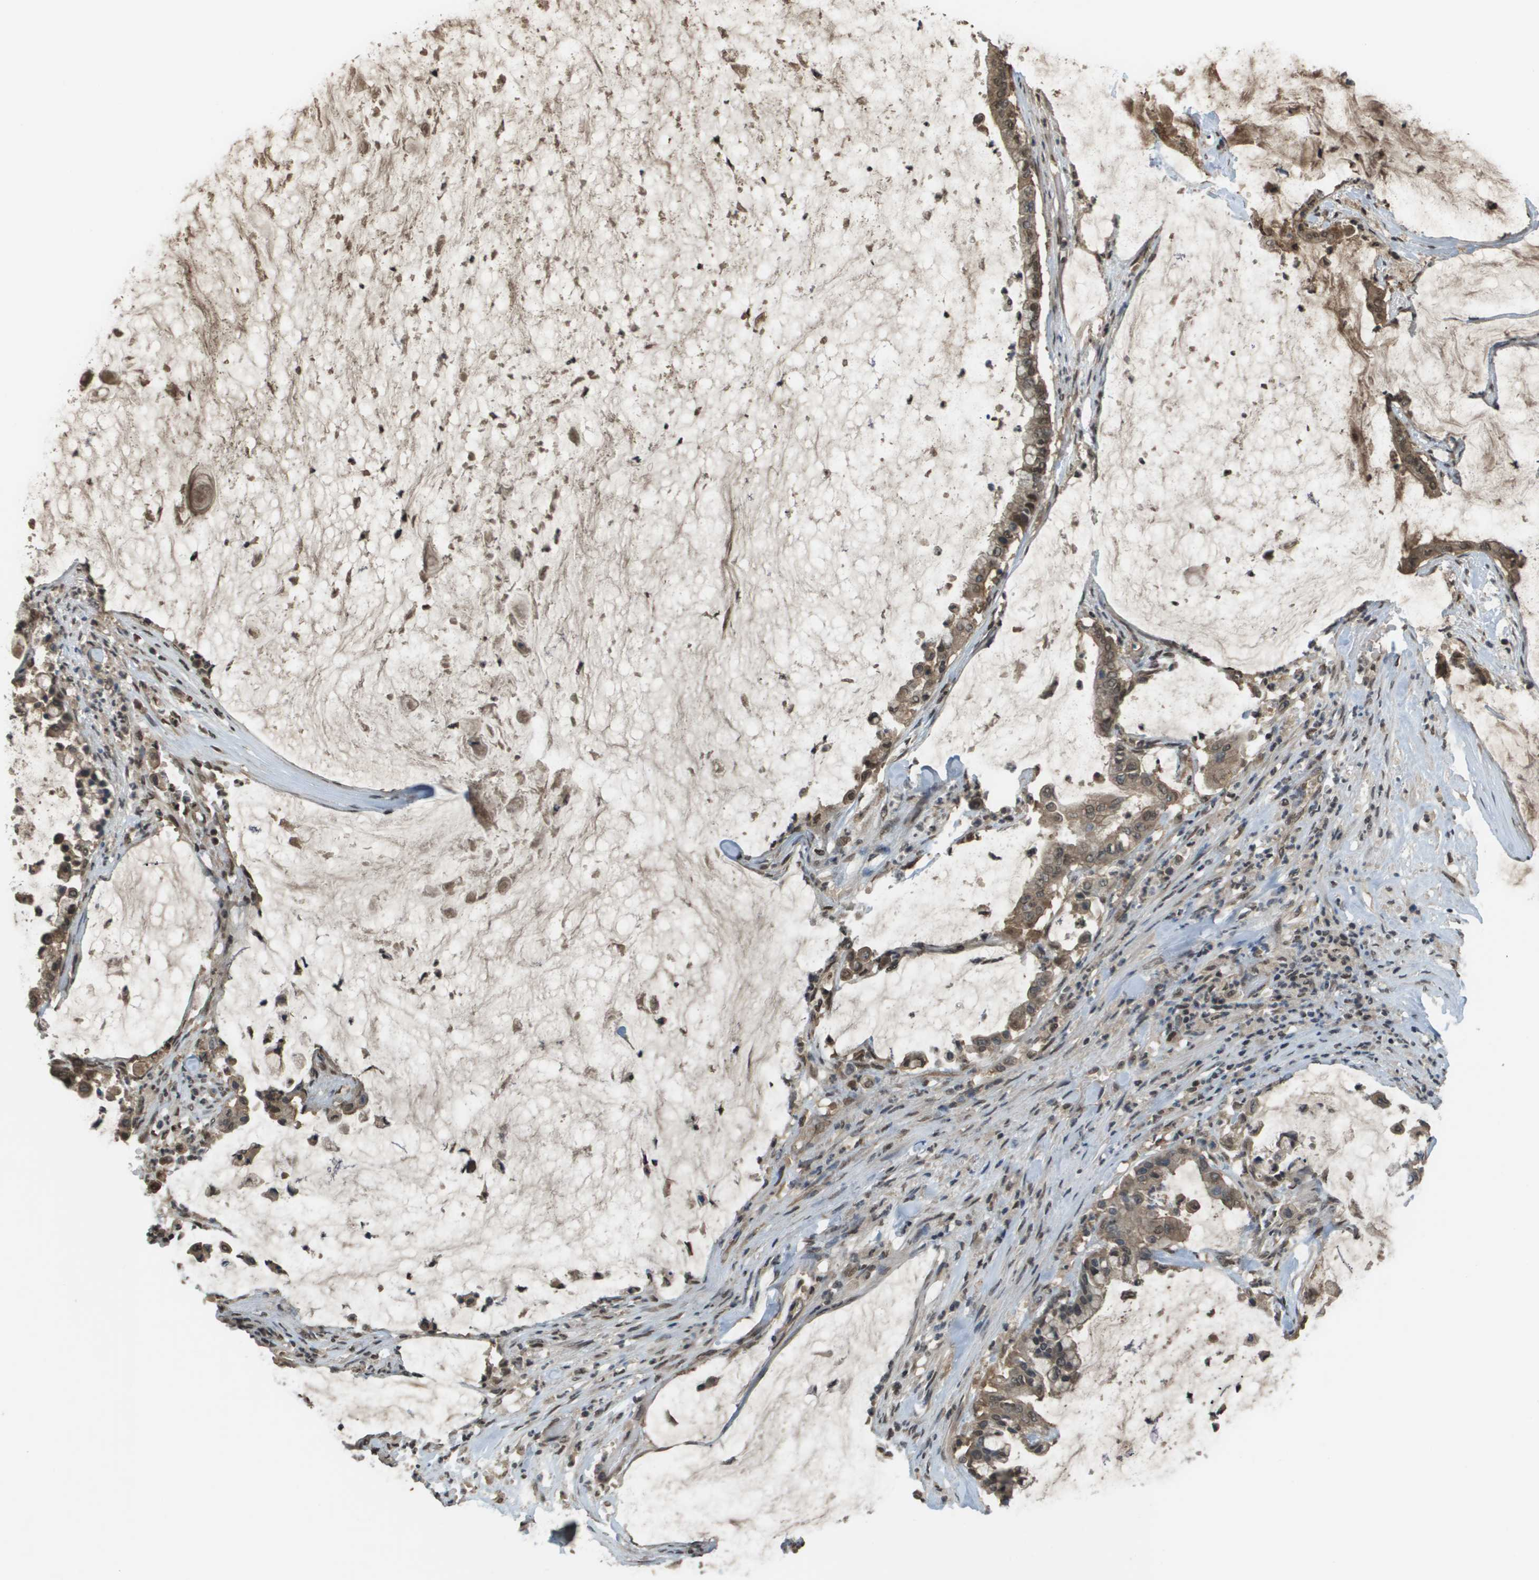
{"staining": {"intensity": "weak", "quantity": ">75%", "location": "cytoplasmic/membranous,nuclear"}, "tissue": "pancreatic cancer", "cell_type": "Tumor cells", "image_type": "cancer", "snomed": [{"axis": "morphology", "description": "Adenocarcinoma, NOS"}, {"axis": "topography", "description": "Pancreas"}], "caption": "This micrograph exhibits immunohistochemistry staining of pancreatic cancer, with low weak cytoplasmic/membranous and nuclear expression in approximately >75% of tumor cells.", "gene": "NDRG2", "patient": {"sex": "male", "age": 41}}